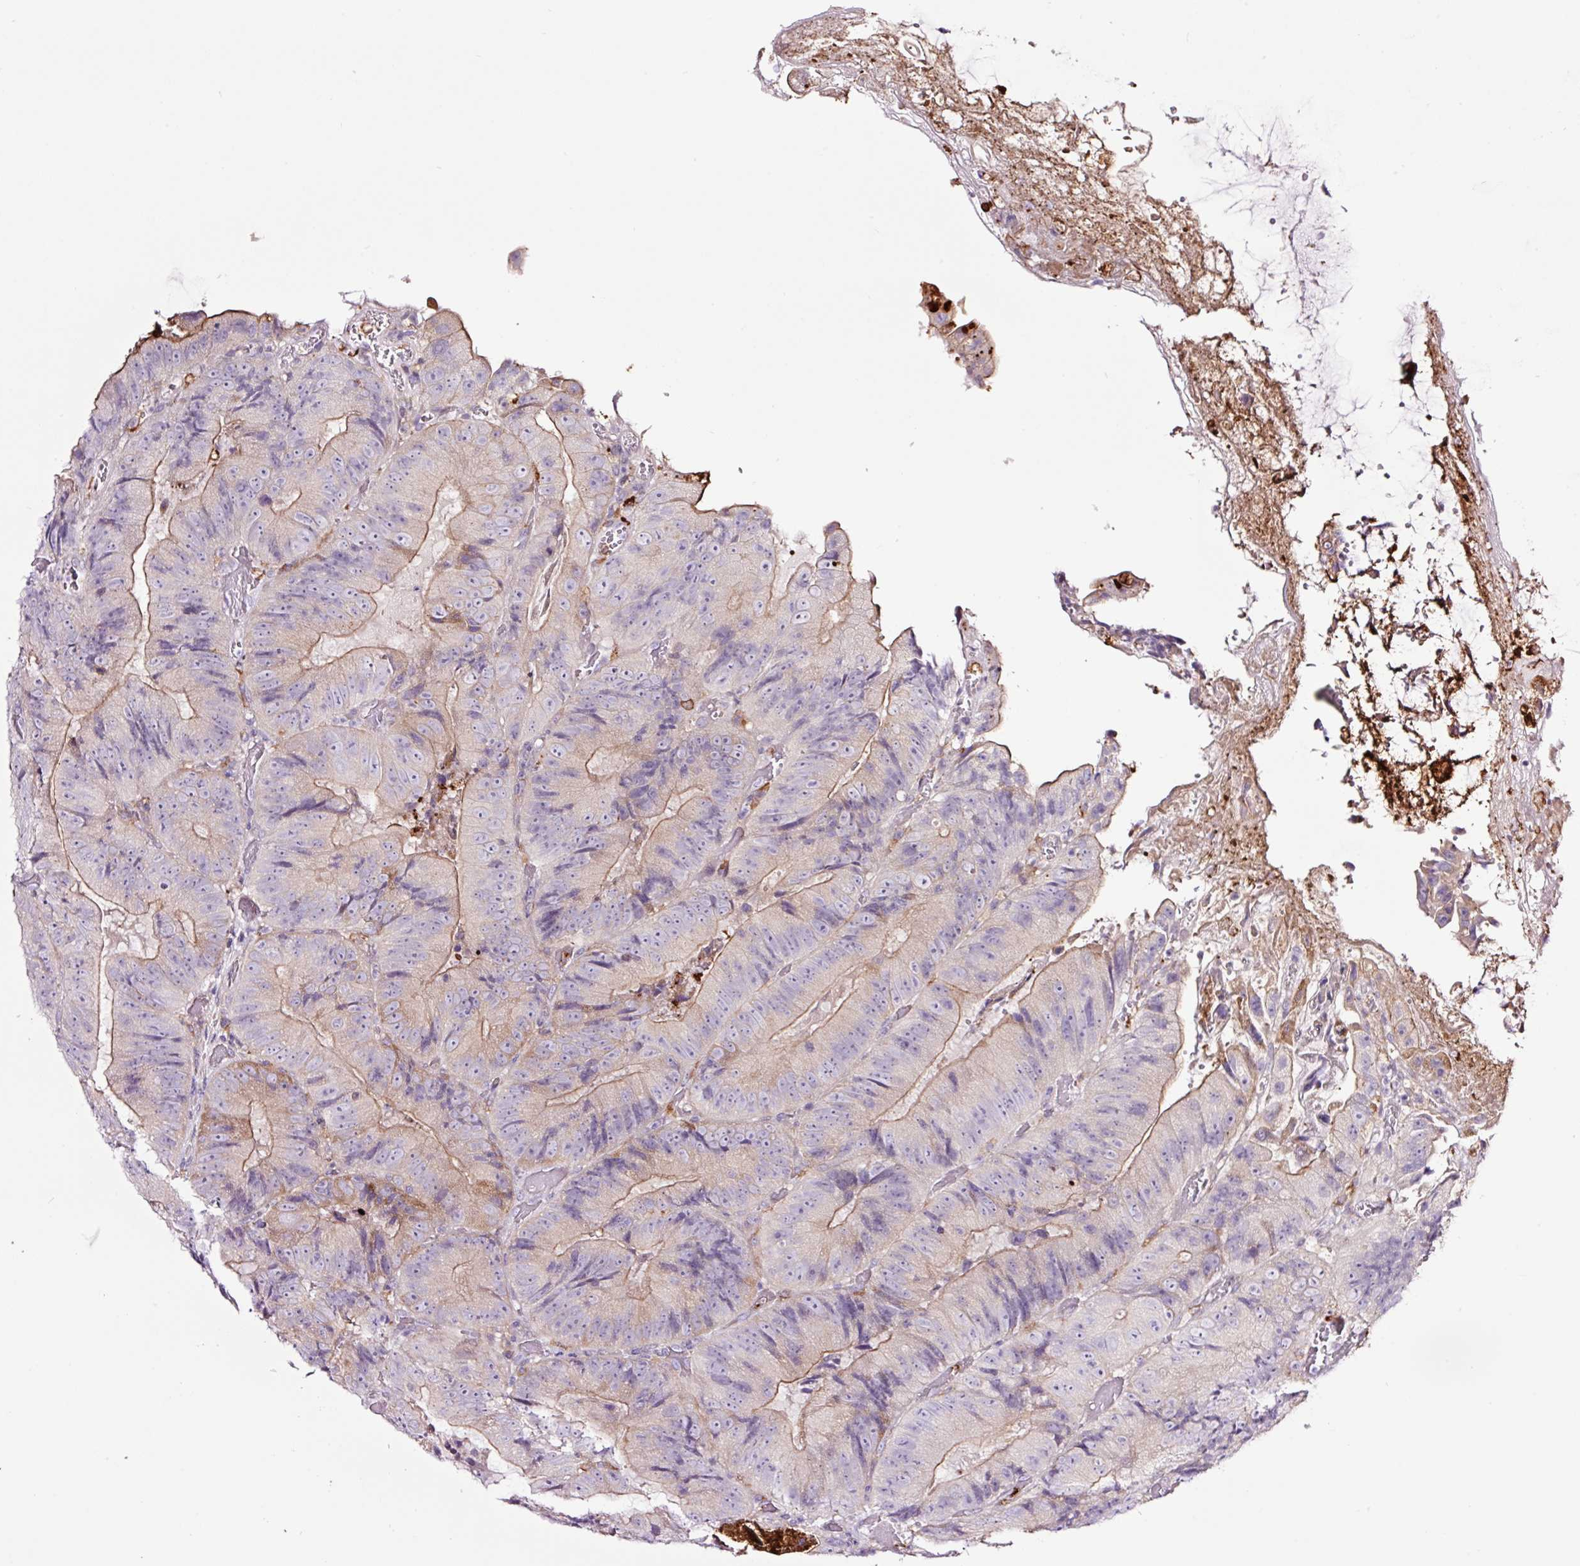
{"staining": {"intensity": "moderate", "quantity": "25%-75%", "location": "cytoplasmic/membranous"}, "tissue": "colorectal cancer", "cell_type": "Tumor cells", "image_type": "cancer", "snomed": [{"axis": "morphology", "description": "Adenocarcinoma, NOS"}, {"axis": "topography", "description": "Colon"}], "caption": "IHC histopathology image of neoplastic tissue: human colorectal cancer (adenocarcinoma) stained using IHC exhibits medium levels of moderate protein expression localized specifically in the cytoplasmic/membranous of tumor cells, appearing as a cytoplasmic/membranous brown color.", "gene": "SH2D6", "patient": {"sex": "female", "age": 86}}